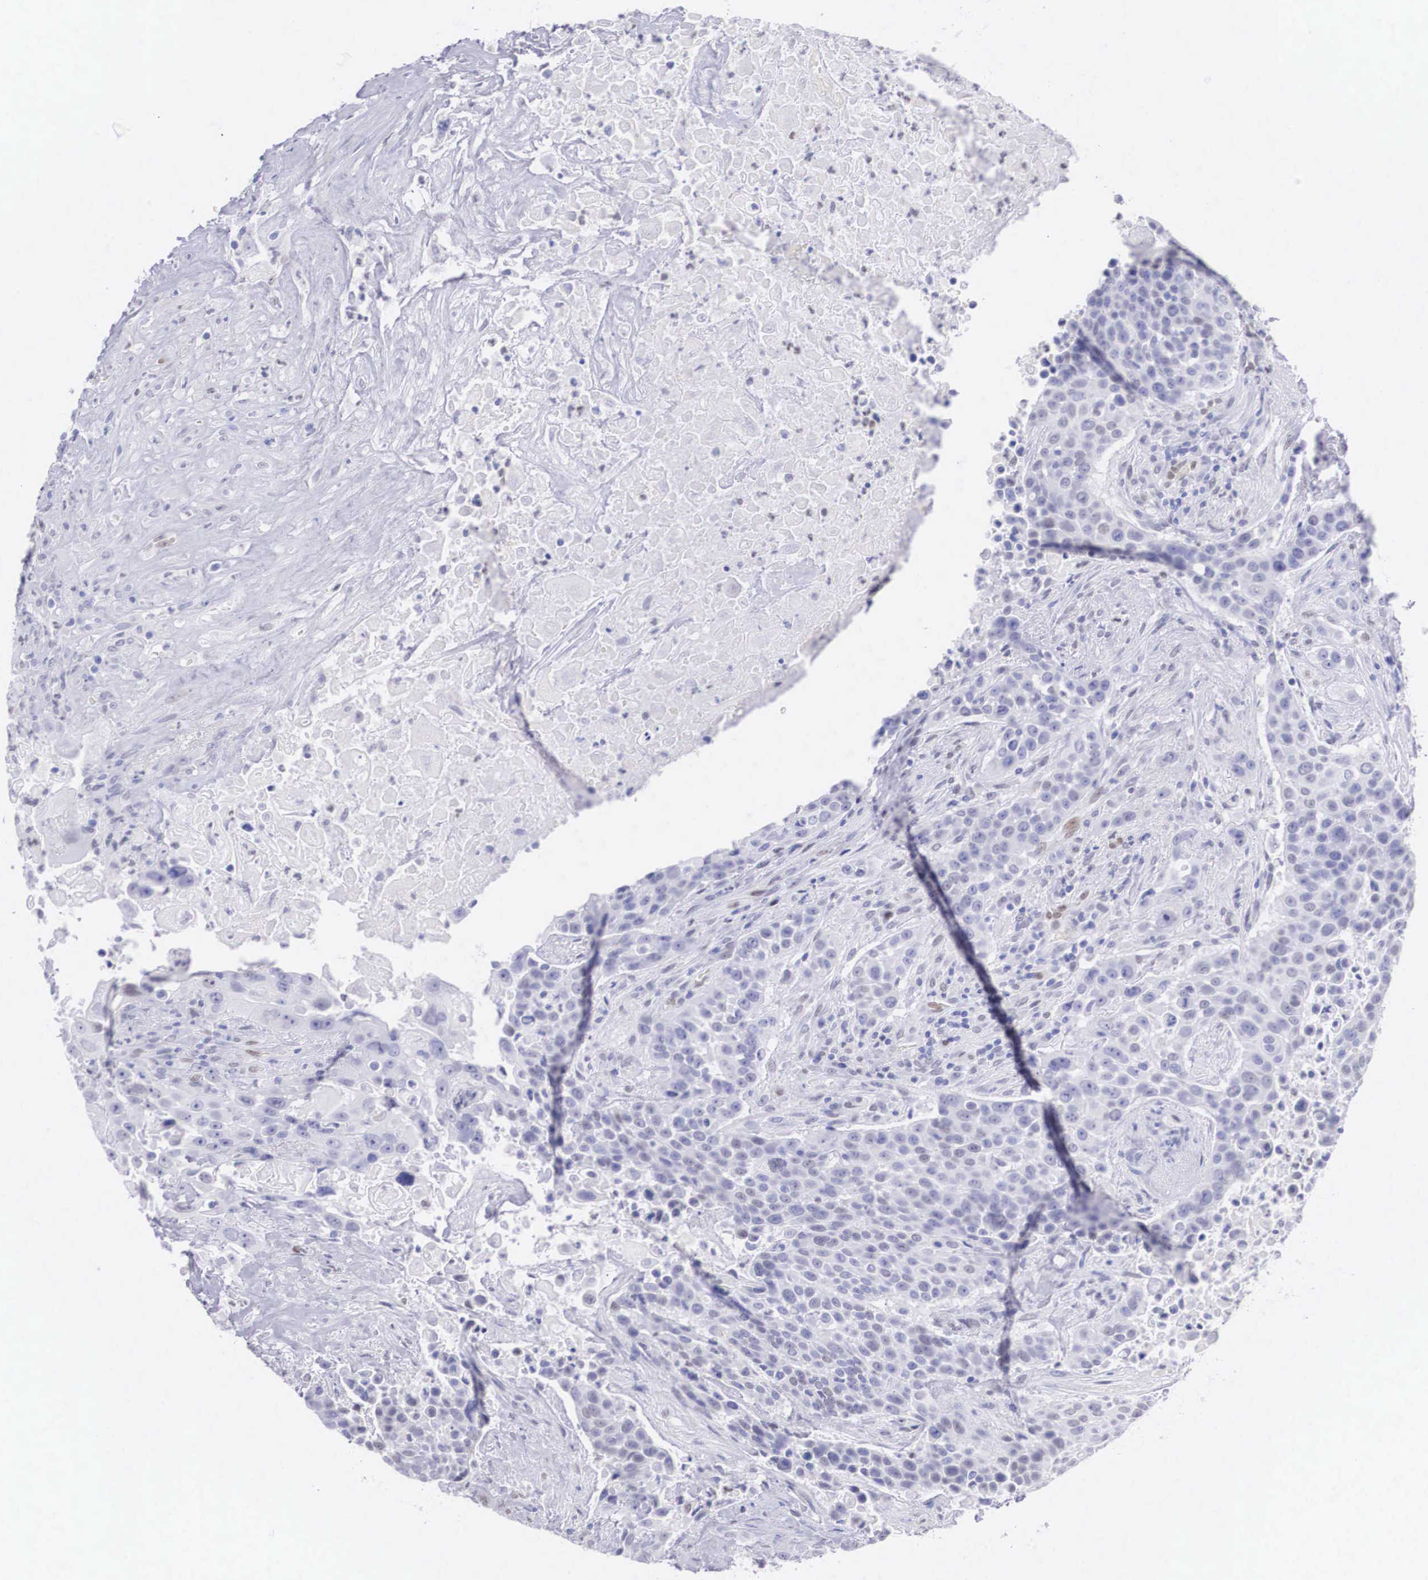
{"staining": {"intensity": "negative", "quantity": "none", "location": "none"}, "tissue": "urothelial cancer", "cell_type": "Tumor cells", "image_type": "cancer", "snomed": [{"axis": "morphology", "description": "Urothelial carcinoma, High grade"}, {"axis": "topography", "description": "Urinary bladder"}], "caption": "This is an immunohistochemistry micrograph of human urothelial cancer. There is no positivity in tumor cells.", "gene": "HMGN5", "patient": {"sex": "male", "age": 74}}